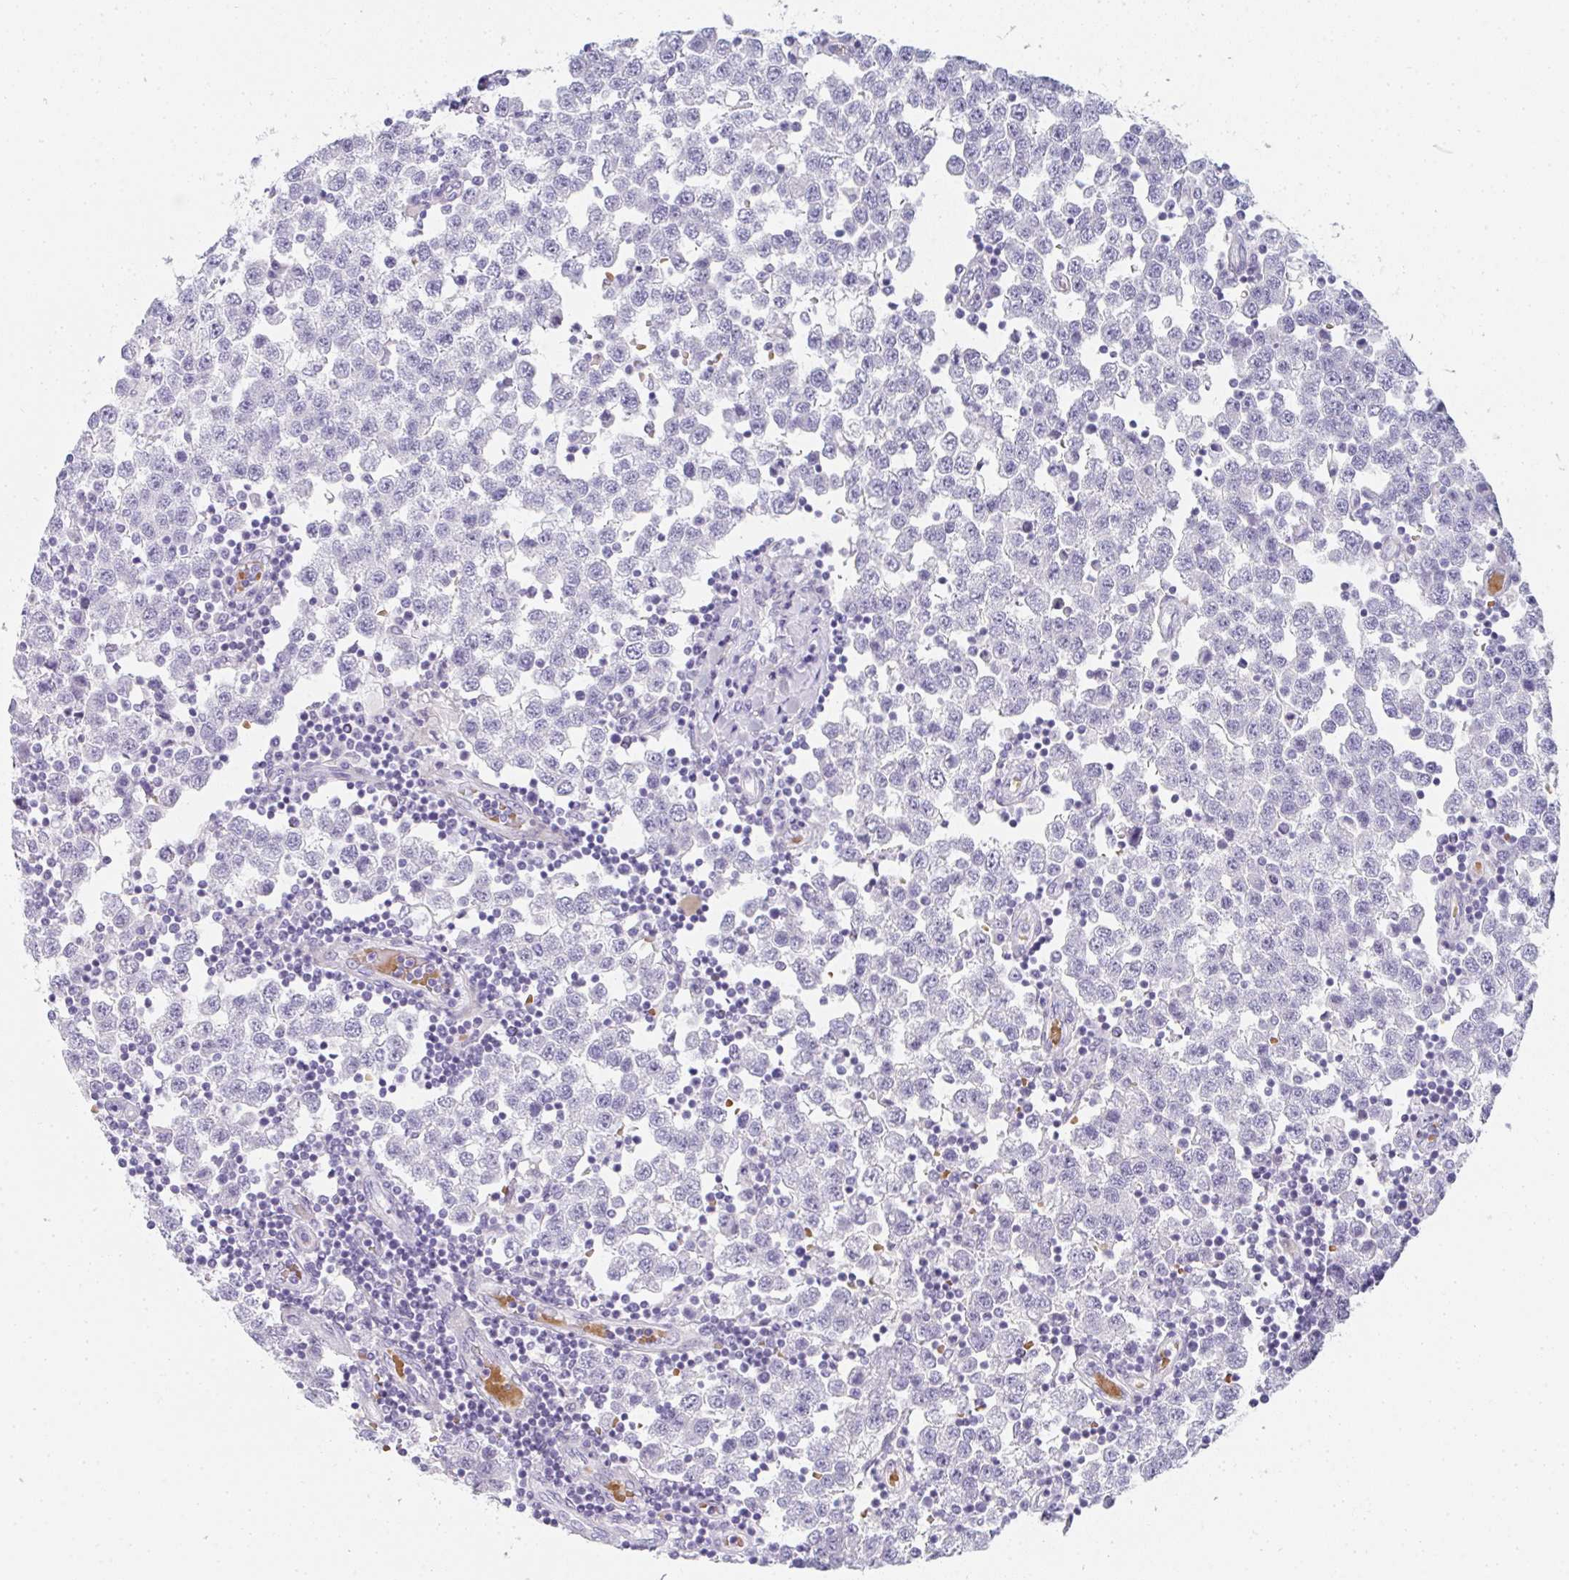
{"staining": {"intensity": "negative", "quantity": "none", "location": "none"}, "tissue": "testis cancer", "cell_type": "Tumor cells", "image_type": "cancer", "snomed": [{"axis": "morphology", "description": "Seminoma, NOS"}, {"axis": "topography", "description": "Testis"}], "caption": "Immunohistochemical staining of testis cancer exhibits no significant positivity in tumor cells.", "gene": "NEU2", "patient": {"sex": "male", "age": 34}}